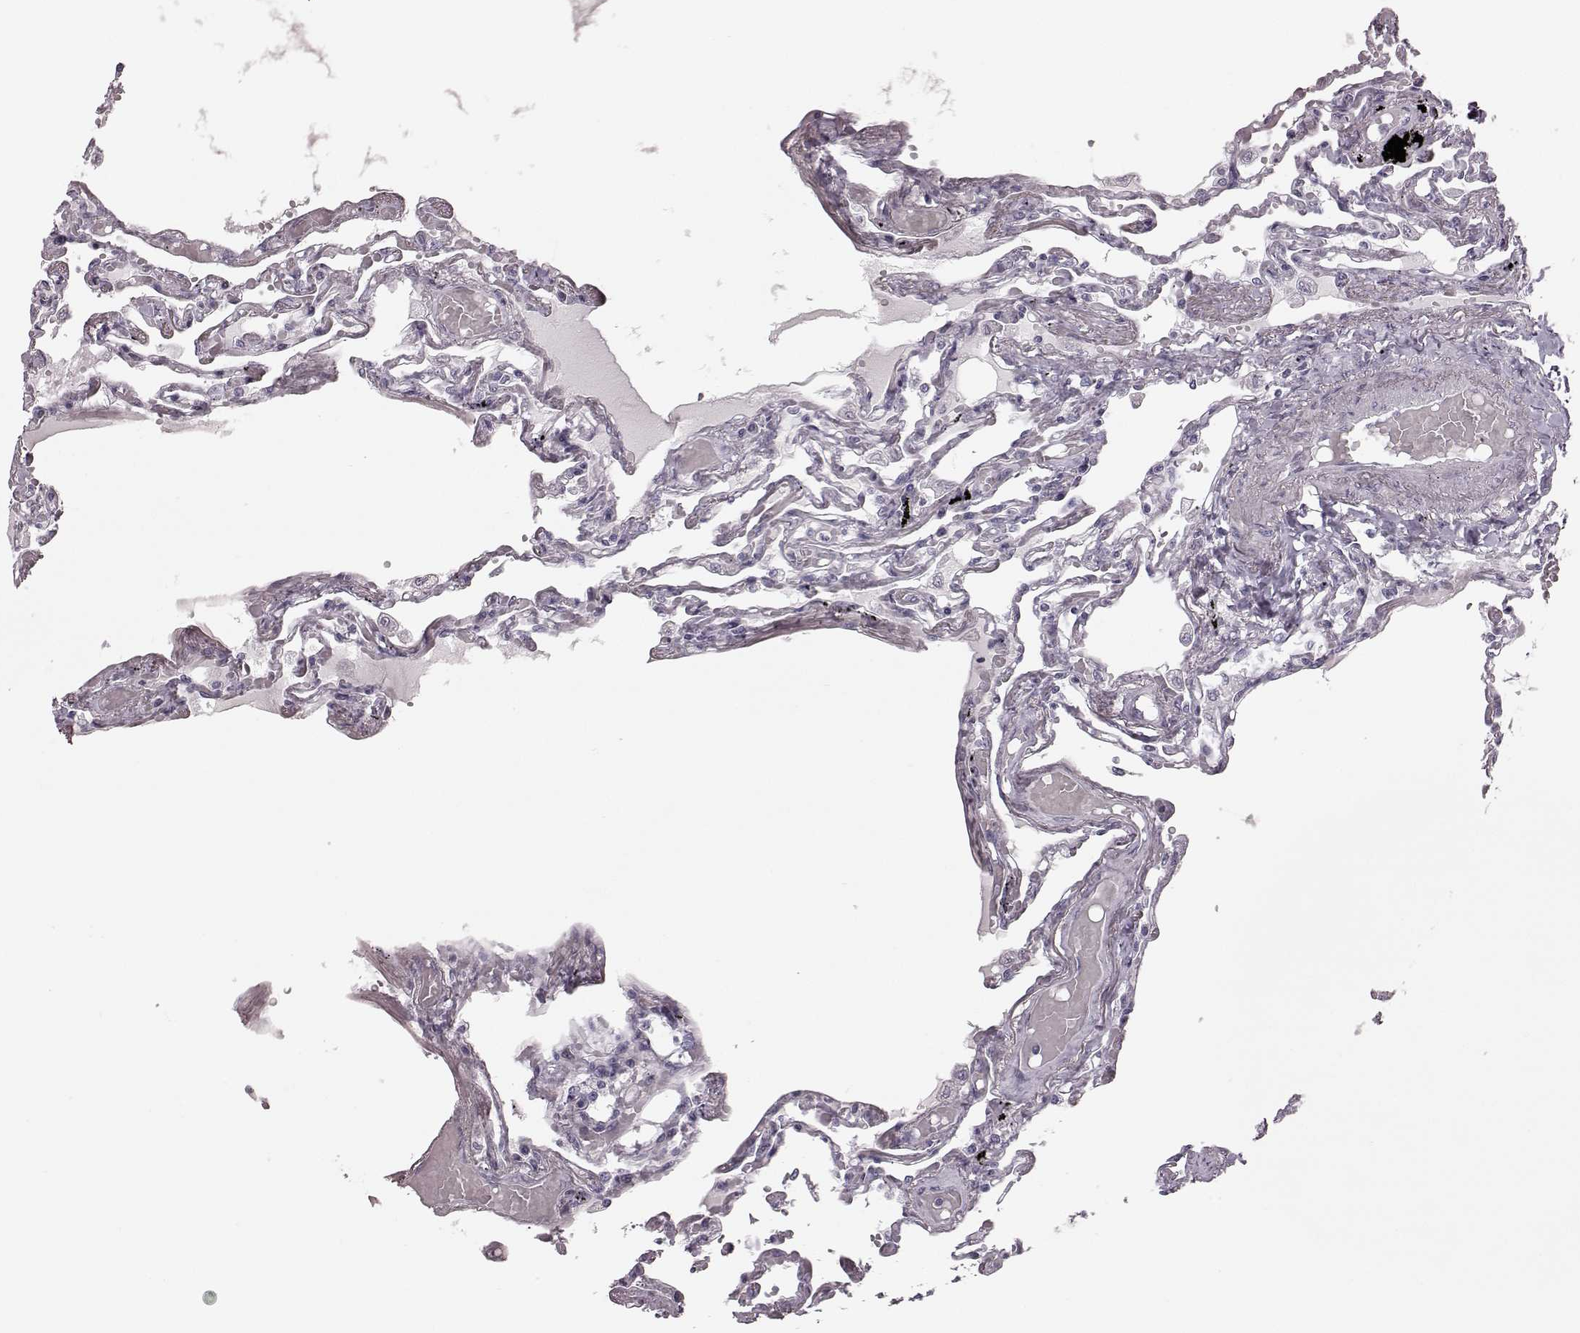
{"staining": {"intensity": "negative", "quantity": "none", "location": "none"}, "tissue": "lung", "cell_type": "Alveolar cells", "image_type": "normal", "snomed": [{"axis": "morphology", "description": "Normal tissue, NOS"}, {"axis": "morphology", "description": "Adenocarcinoma, NOS"}, {"axis": "topography", "description": "Cartilage tissue"}, {"axis": "topography", "description": "Lung"}], "caption": "There is no significant staining in alveolar cells of lung.", "gene": "ZNF433", "patient": {"sex": "female", "age": 67}}